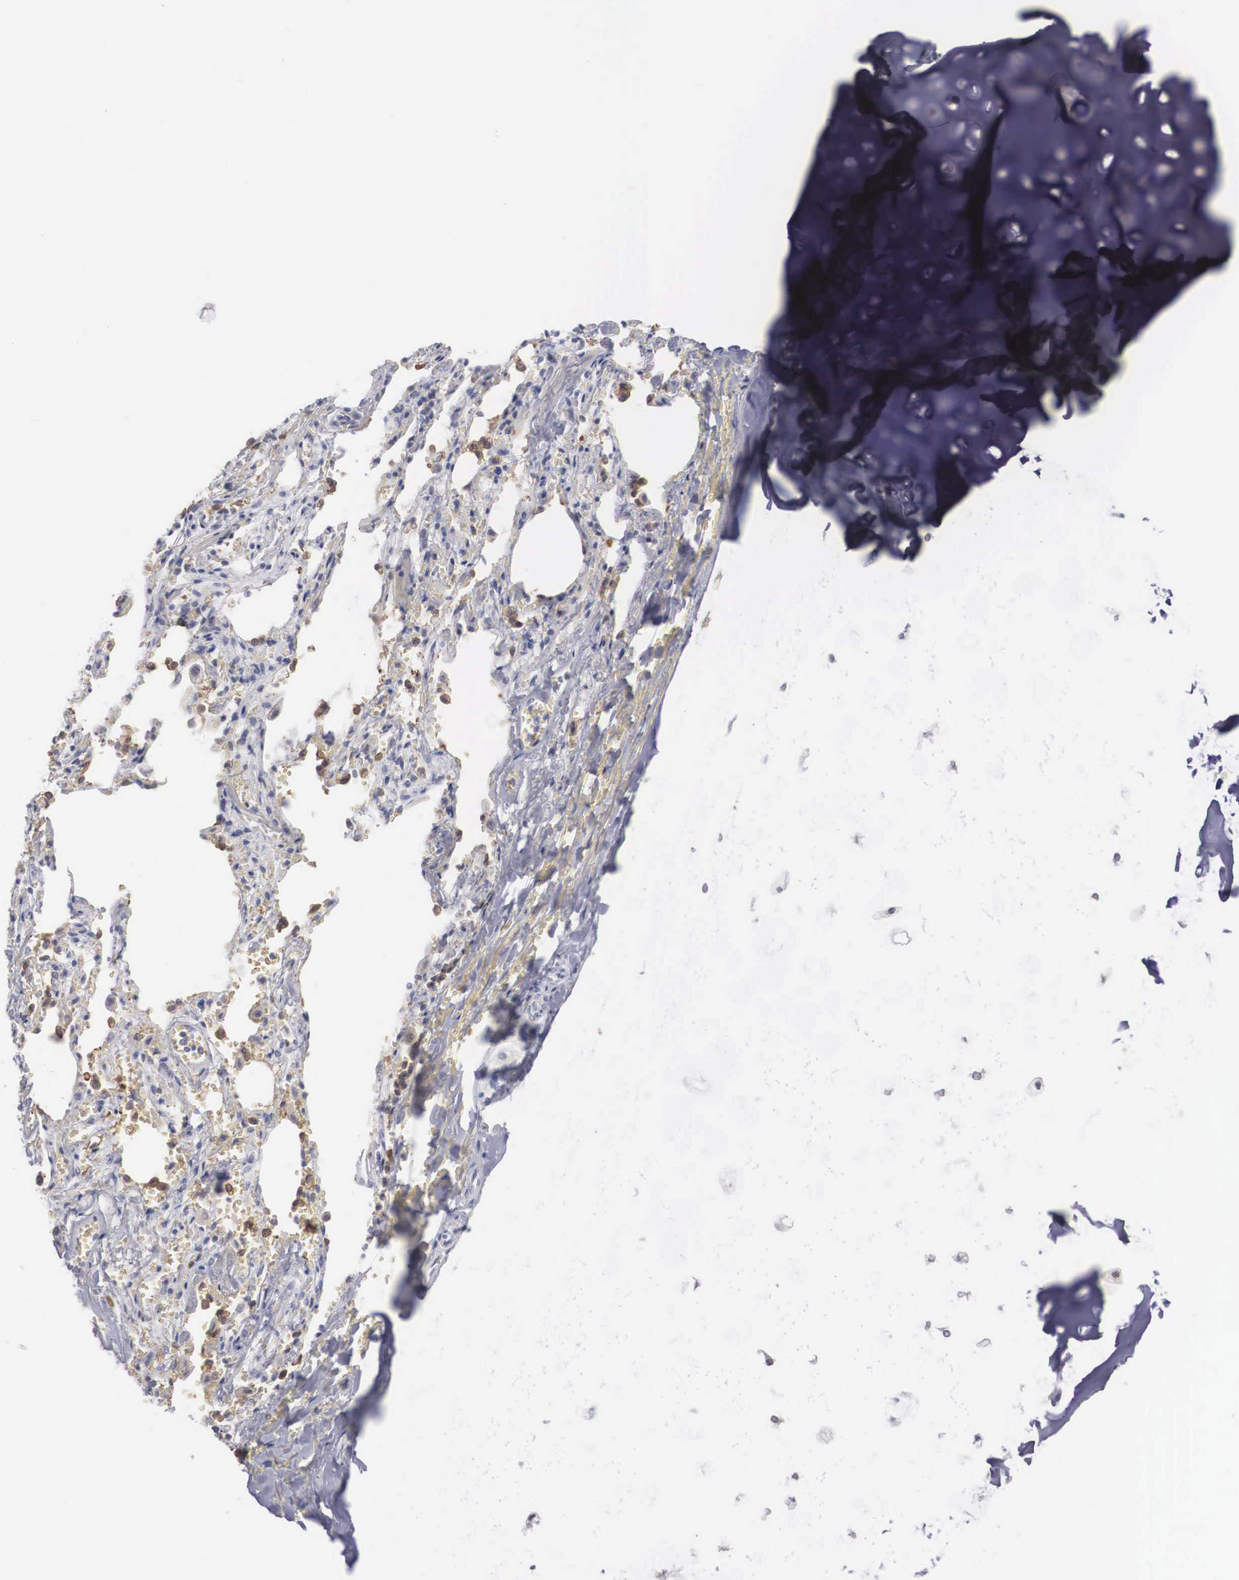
{"staining": {"intensity": "negative", "quantity": "none", "location": "none"}, "tissue": "adipose tissue", "cell_type": "Adipocytes", "image_type": "normal", "snomed": [{"axis": "morphology", "description": "Normal tissue, NOS"}, {"axis": "topography", "description": "Cartilage tissue"}, {"axis": "topography", "description": "Lung"}], "caption": "Histopathology image shows no protein positivity in adipocytes of unremarkable adipose tissue.", "gene": "WDR89", "patient": {"sex": "male", "age": 65}}